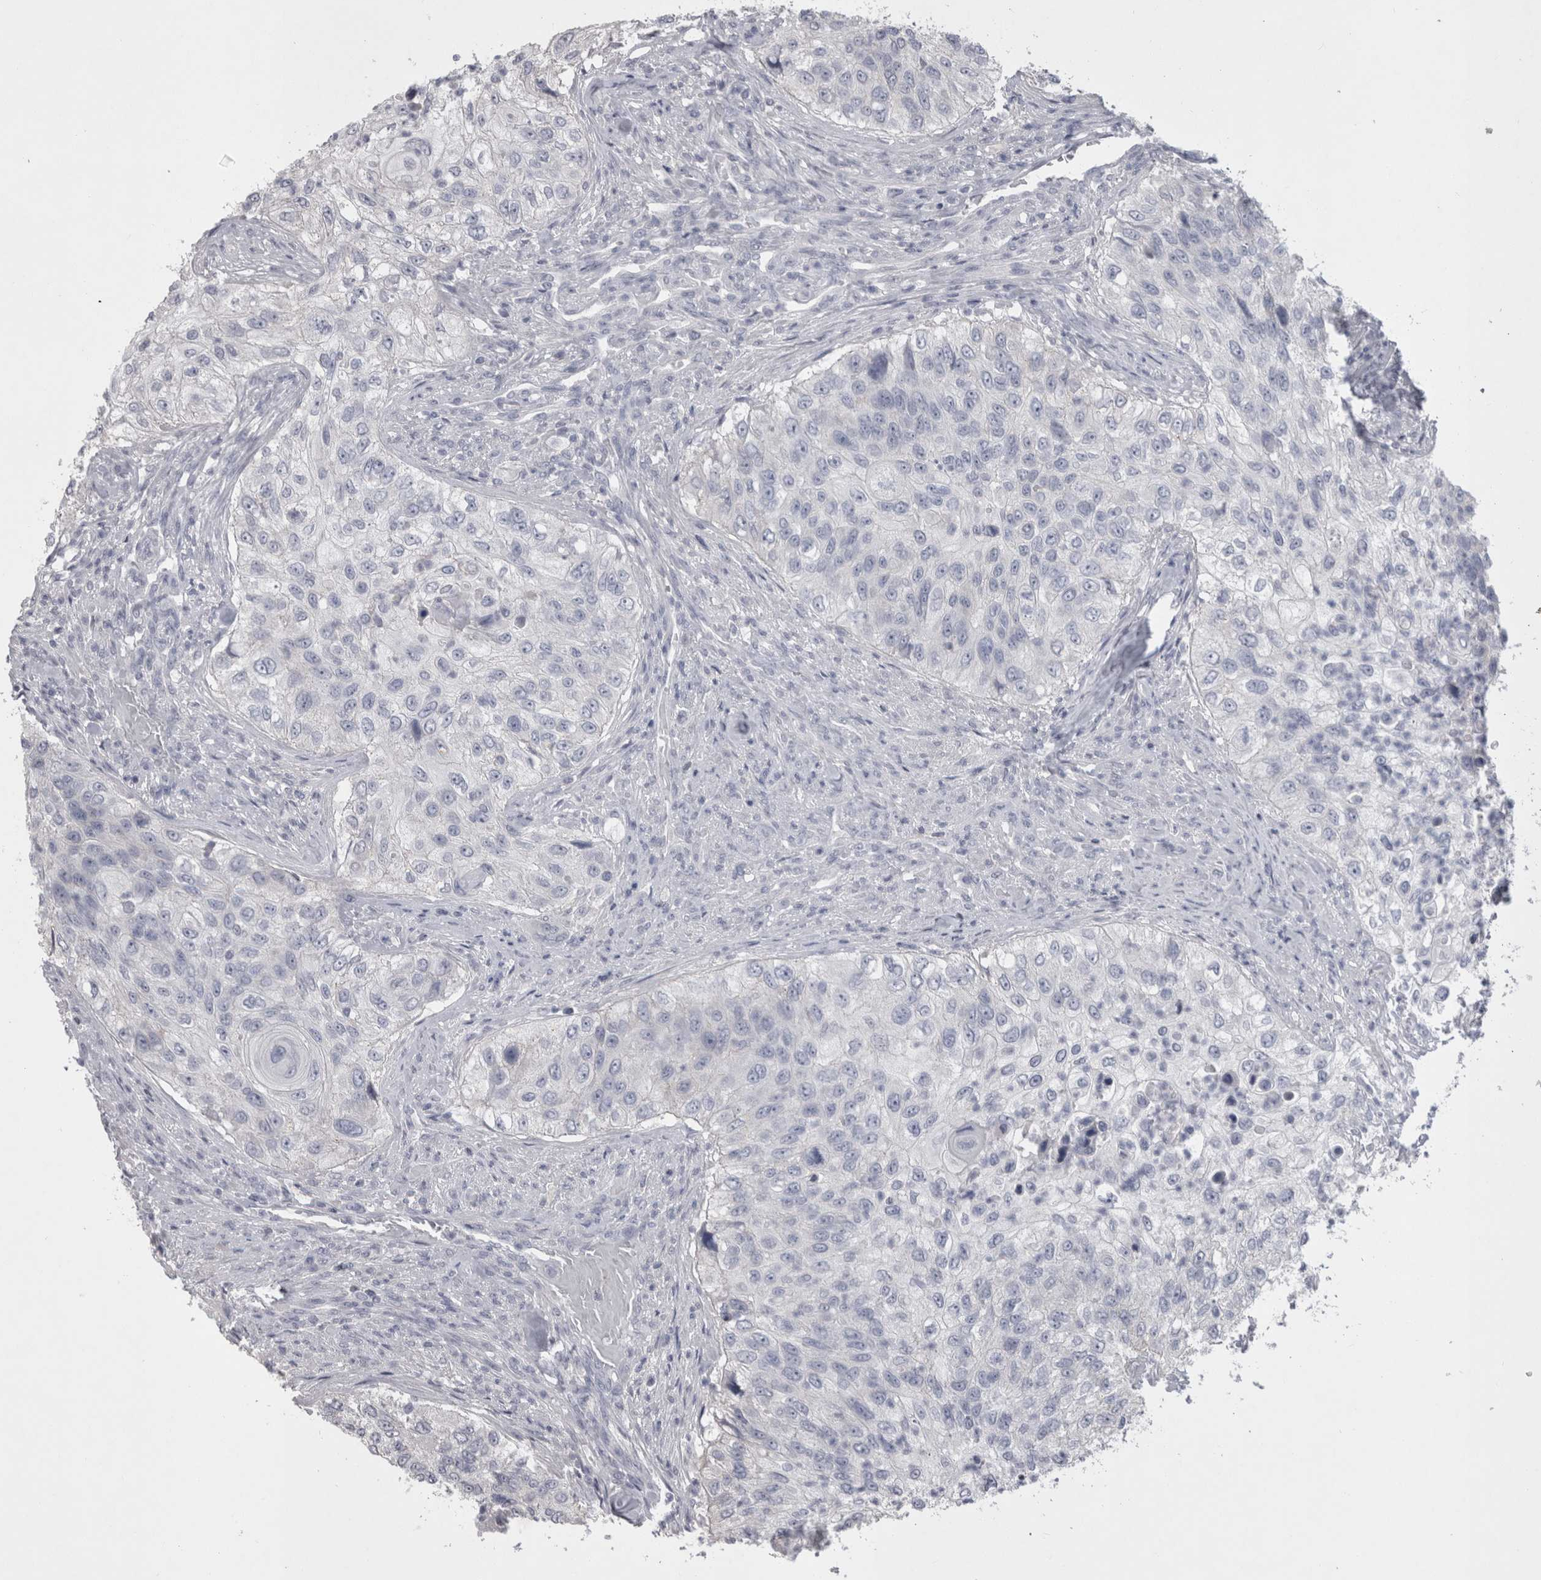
{"staining": {"intensity": "negative", "quantity": "none", "location": "none"}, "tissue": "urothelial cancer", "cell_type": "Tumor cells", "image_type": "cancer", "snomed": [{"axis": "morphology", "description": "Urothelial carcinoma, High grade"}, {"axis": "topography", "description": "Urinary bladder"}], "caption": "This is an IHC photomicrograph of human urothelial carcinoma (high-grade). There is no expression in tumor cells.", "gene": "ADAM2", "patient": {"sex": "female", "age": 60}}